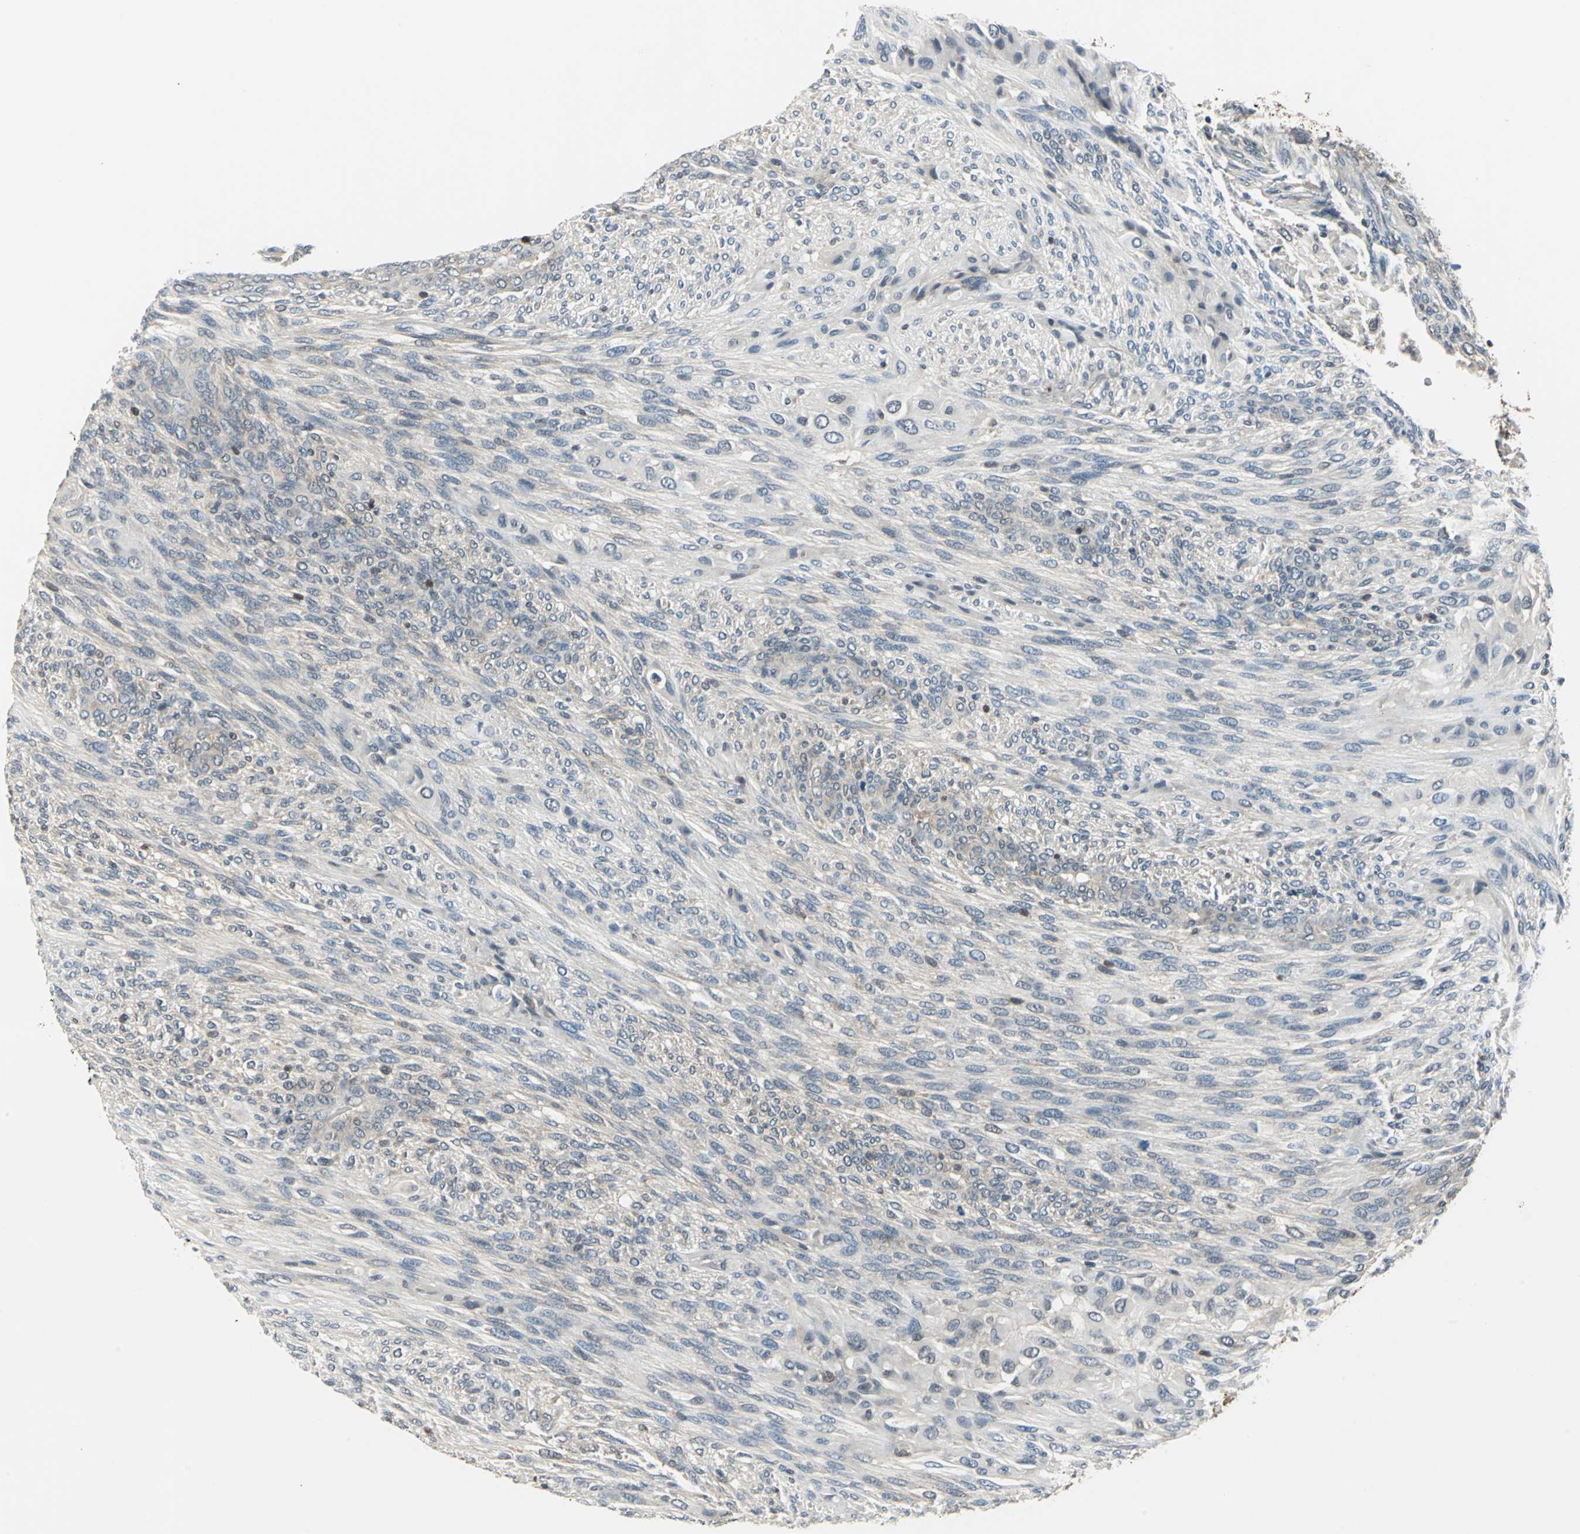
{"staining": {"intensity": "weak", "quantity": "25%-75%", "location": "cytoplasmic/membranous,nuclear"}, "tissue": "glioma", "cell_type": "Tumor cells", "image_type": "cancer", "snomed": [{"axis": "morphology", "description": "Glioma, malignant, High grade"}, {"axis": "topography", "description": "Cerebral cortex"}], "caption": "A high-resolution image shows IHC staining of glioma, which exhibits weak cytoplasmic/membranous and nuclear positivity in approximately 25%-75% of tumor cells. The protein is stained brown, and the nuclei are stained in blue (DAB IHC with brightfield microscopy, high magnification).", "gene": "PSME1", "patient": {"sex": "female", "age": 55}}